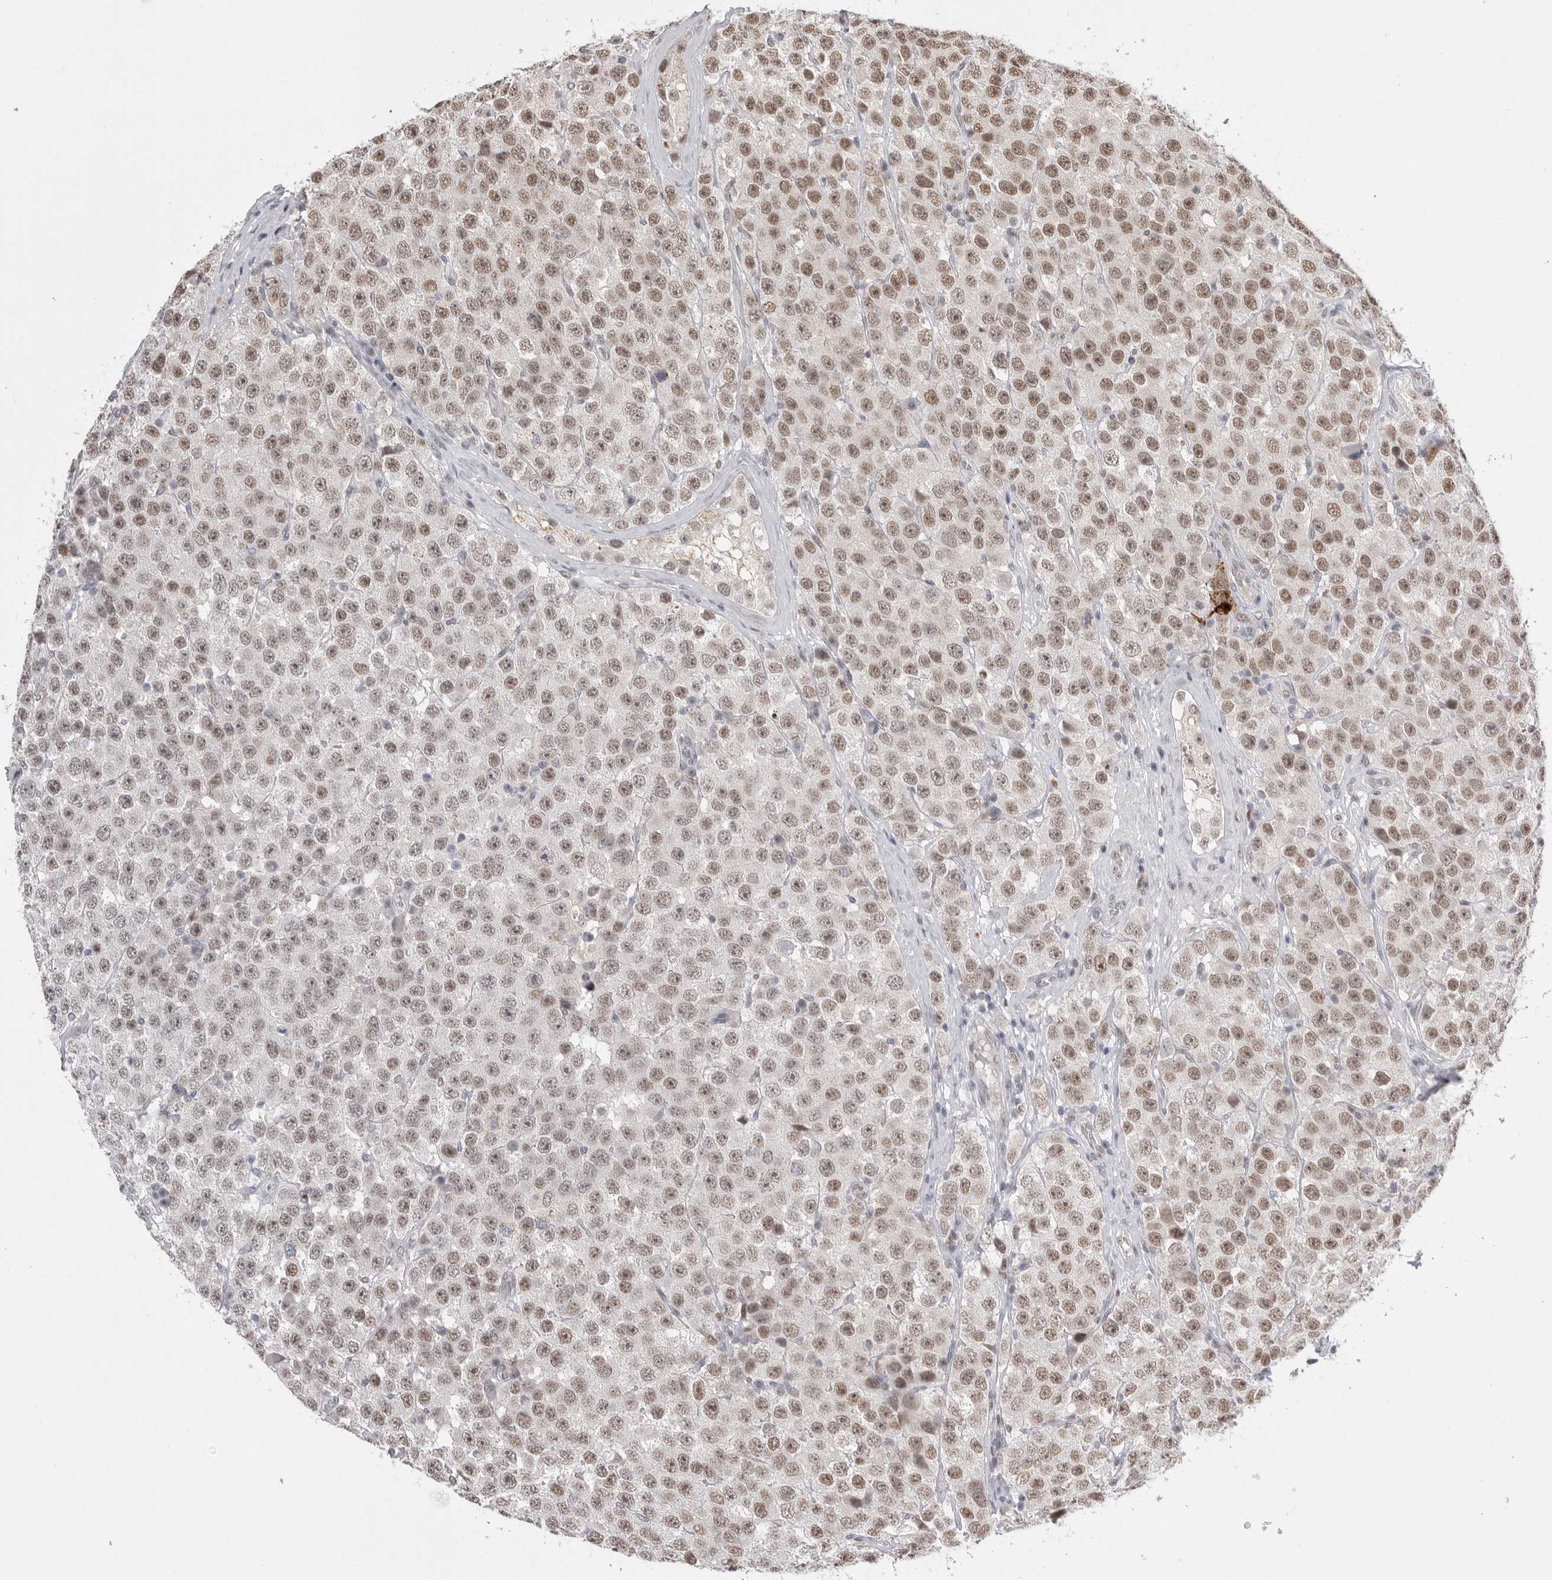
{"staining": {"intensity": "moderate", "quantity": "25%-75%", "location": "nuclear"}, "tissue": "testis cancer", "cell_type": "Tumor cells", "image_type": "cancer", "snomed": [{"axis": "morphology", "description": "Seminoma, NOS"}, {"axis": "morphology", "description": "Carcinoma, Embryonal, NOS"}, {"axis": "topography", "description": "Testis"}], "caption": "Tumor cells display moderate nuclear staining in about 25%-75% of cells in testis seminoma.", "gene": "BCLAF3", "patient": {"sex": "male", "age": 28}}